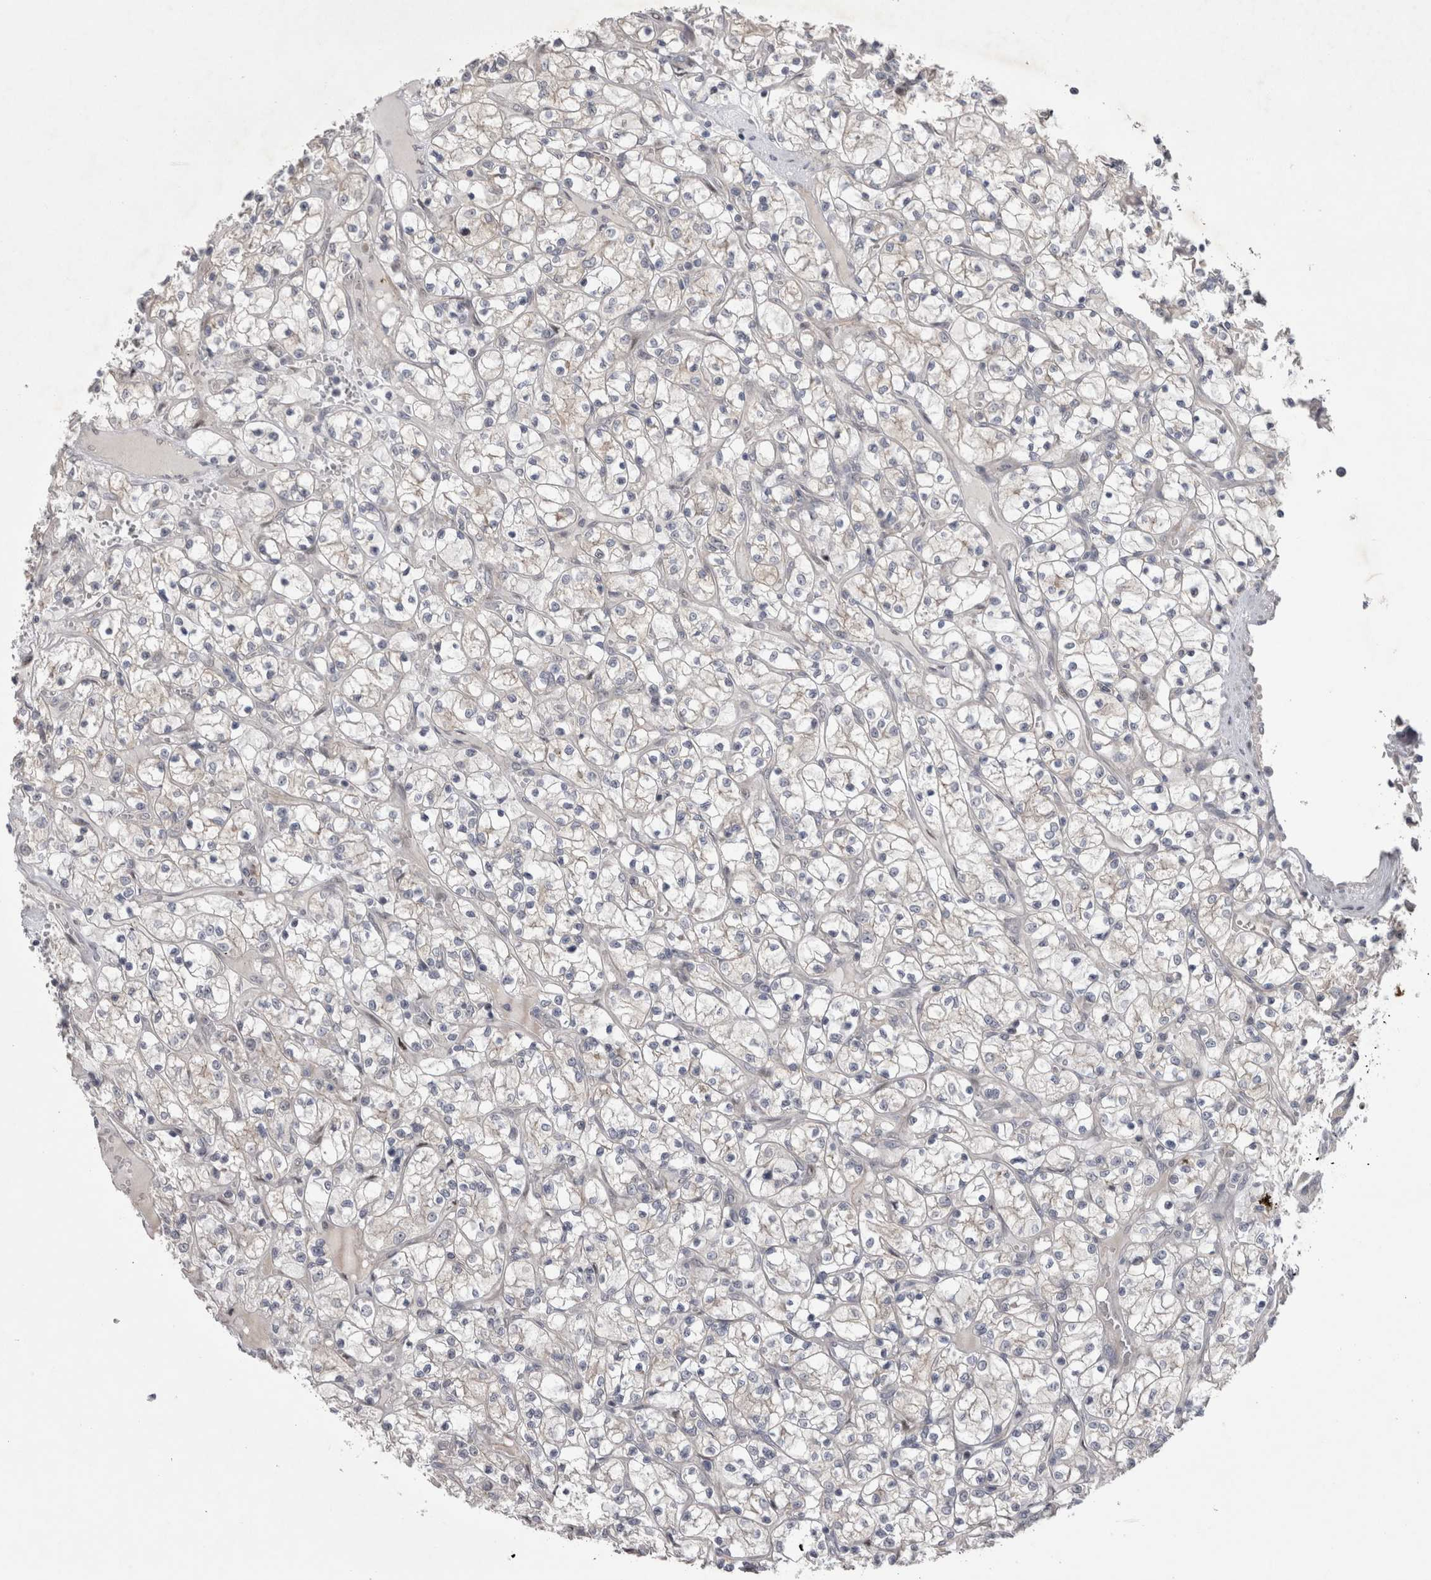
{"staining": {"intensity": "negative", "quantity": "none", "location": "none"}, "tissue": "renal cancer", "cell_type": "Tumor cells", "image_type": "cancer", "snomed": [{"axis": "morphology", "description": "Adenocarcinoma, NOS"}, {"axis": "topography", "description": "Kidney"}], "caption": "Tumor cells show no significant staining in renal cancer (adenocarcinoma). (DAB IHC, high magnification).", "gene": "NENF", "patient": {"sex": "female", "age": 69}}